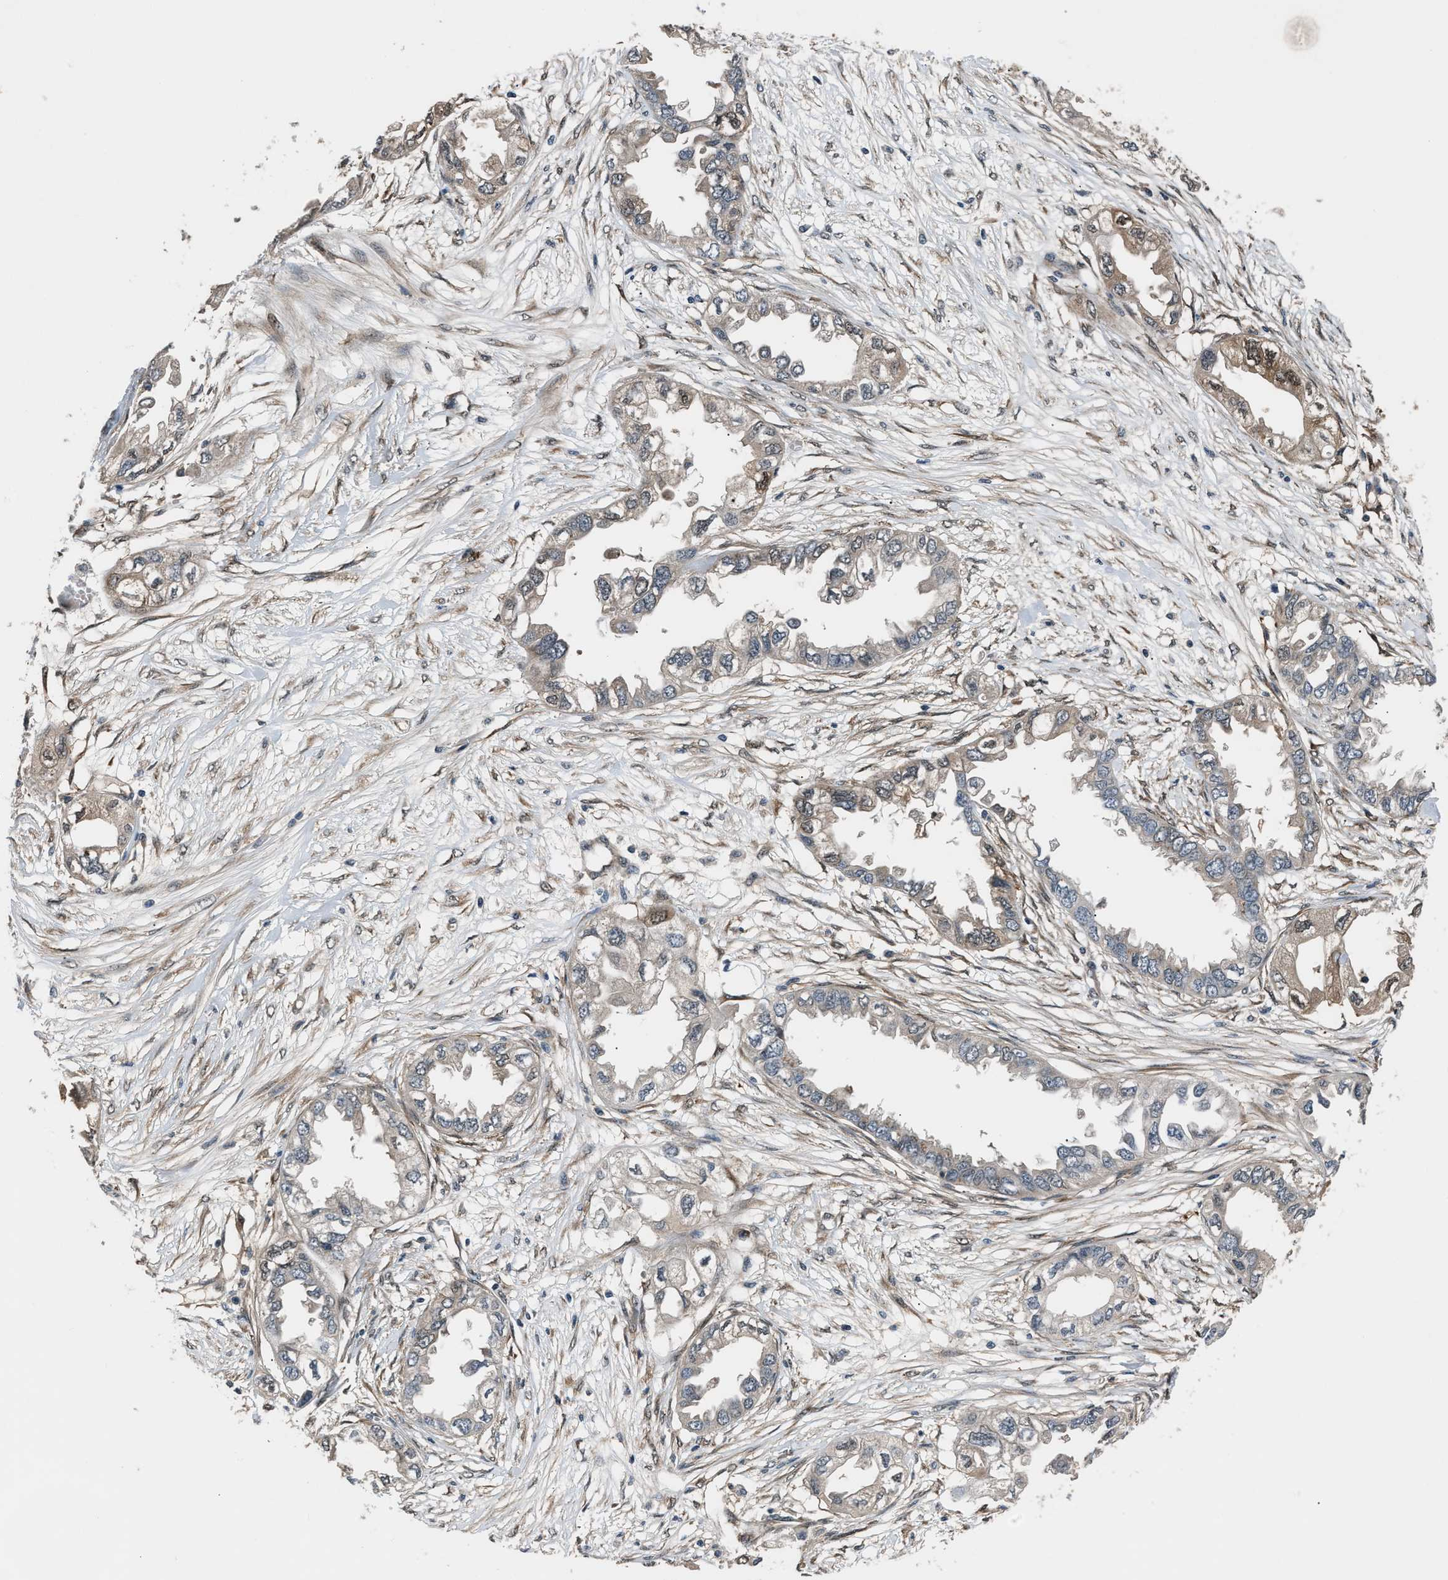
{"staining": {"intensity": "weak", "quantity": "25%-75%", "location": "cytoplasmic/membranous,nuclear"}, "tissue": "endometrial cancer", "cell_type": "Tumor cells", "image_type": "cancer", "snomed": [{"axis": "morphology", "description": "Adenocarcinoma, NOS"}, {"axis": "topography", "description": "Endometrium"}], "caption": "High-power microscopy captured an IHC micrograph of endometrial cancer, revealing weak cytoplasmic/membranous and nuclear staining in approximately 25%-75% of tumor cells.", "gene": "TP53I3", "patient": {"sex": "female", "age": 67}}